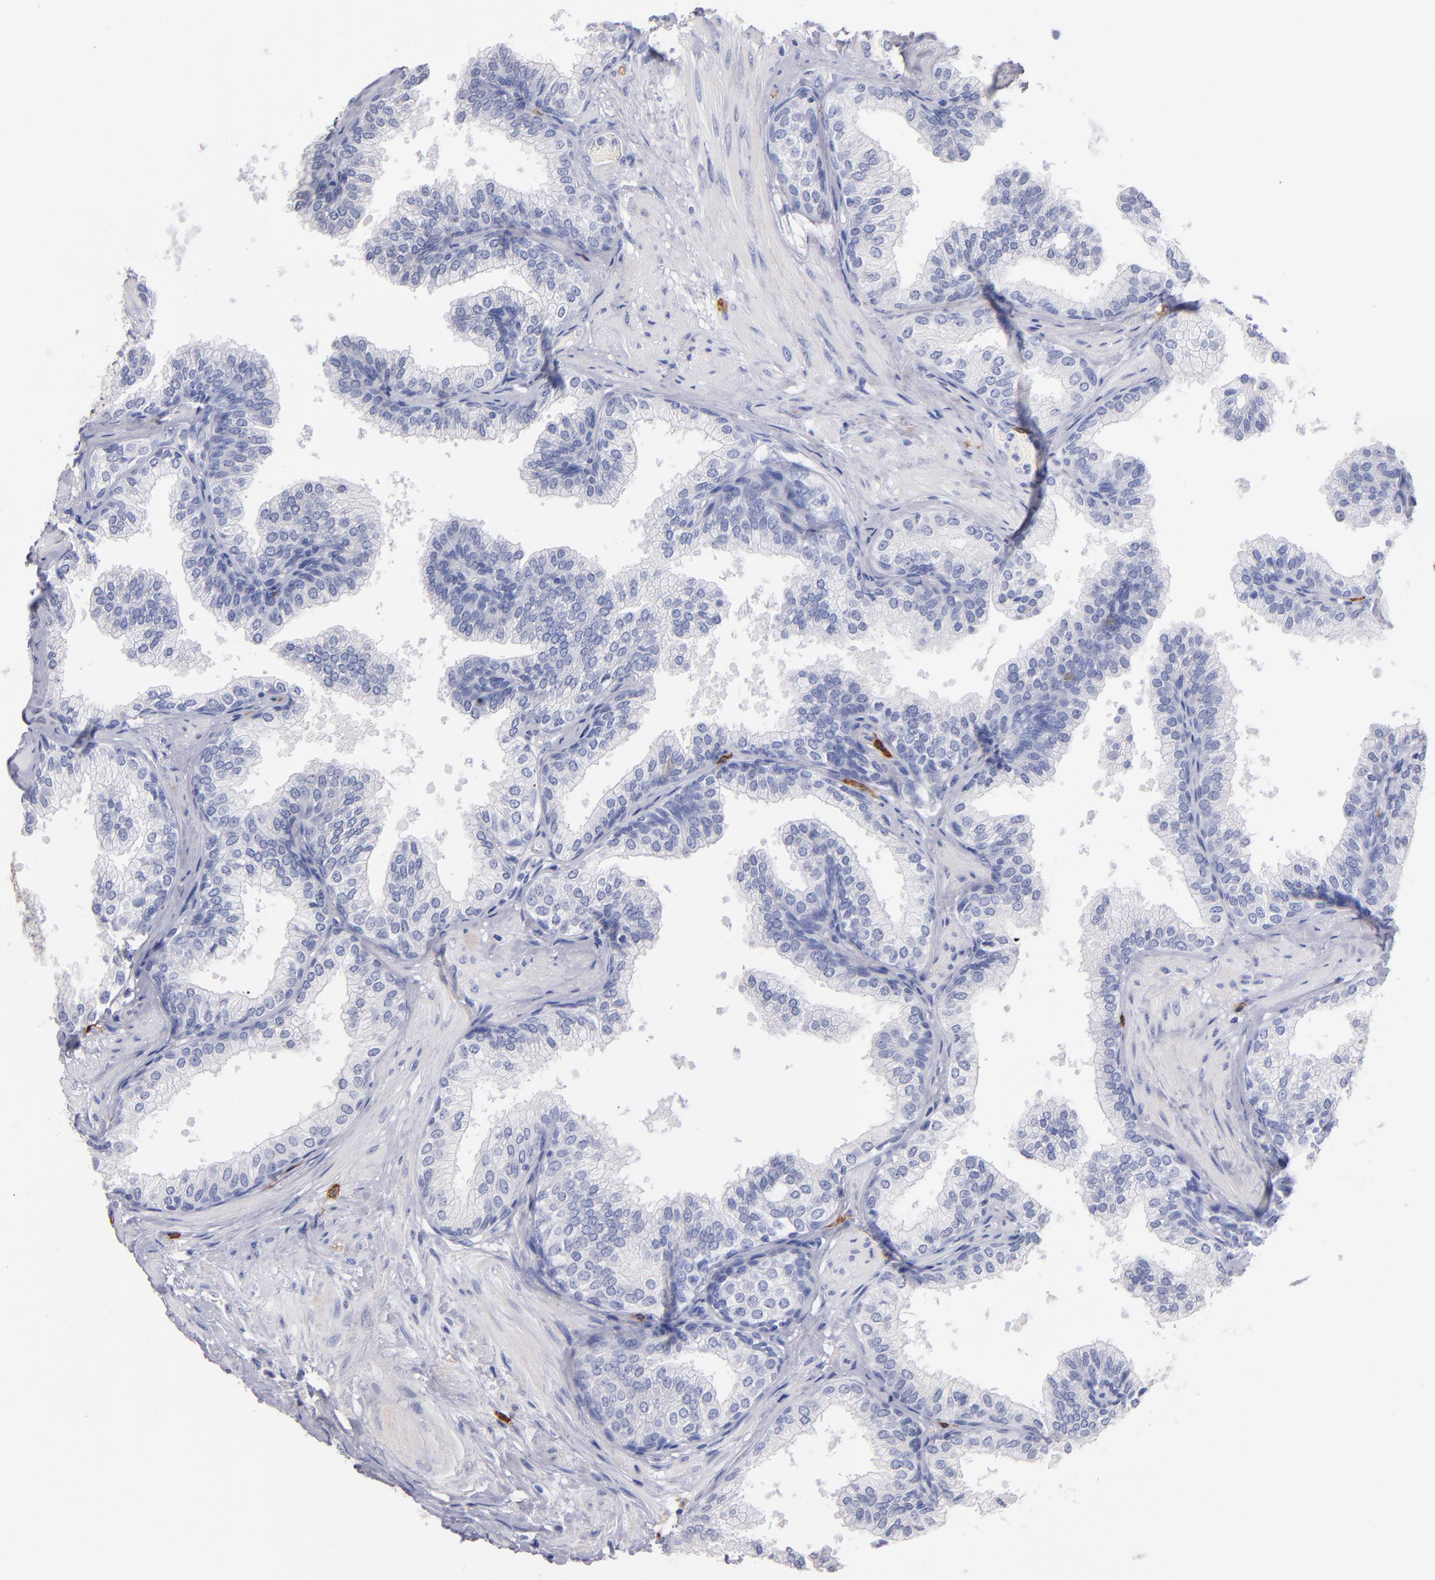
{"staining": {"intensity": "negative", "quantity": "none", "location": "none"}, "tissue": "prostate", "cell_type": "Glandular cells", "image_type": "normal", "snomed": [{"axis": "morphology", "description": "Normal tissue, NOS"}, {"axis": "topography", "description": "Prostate"}], "caption": "Glandular cells show no significant protein staining in benign prostate.", "gene": "KIT", "patient": {"sex": "male", "age": 60}}